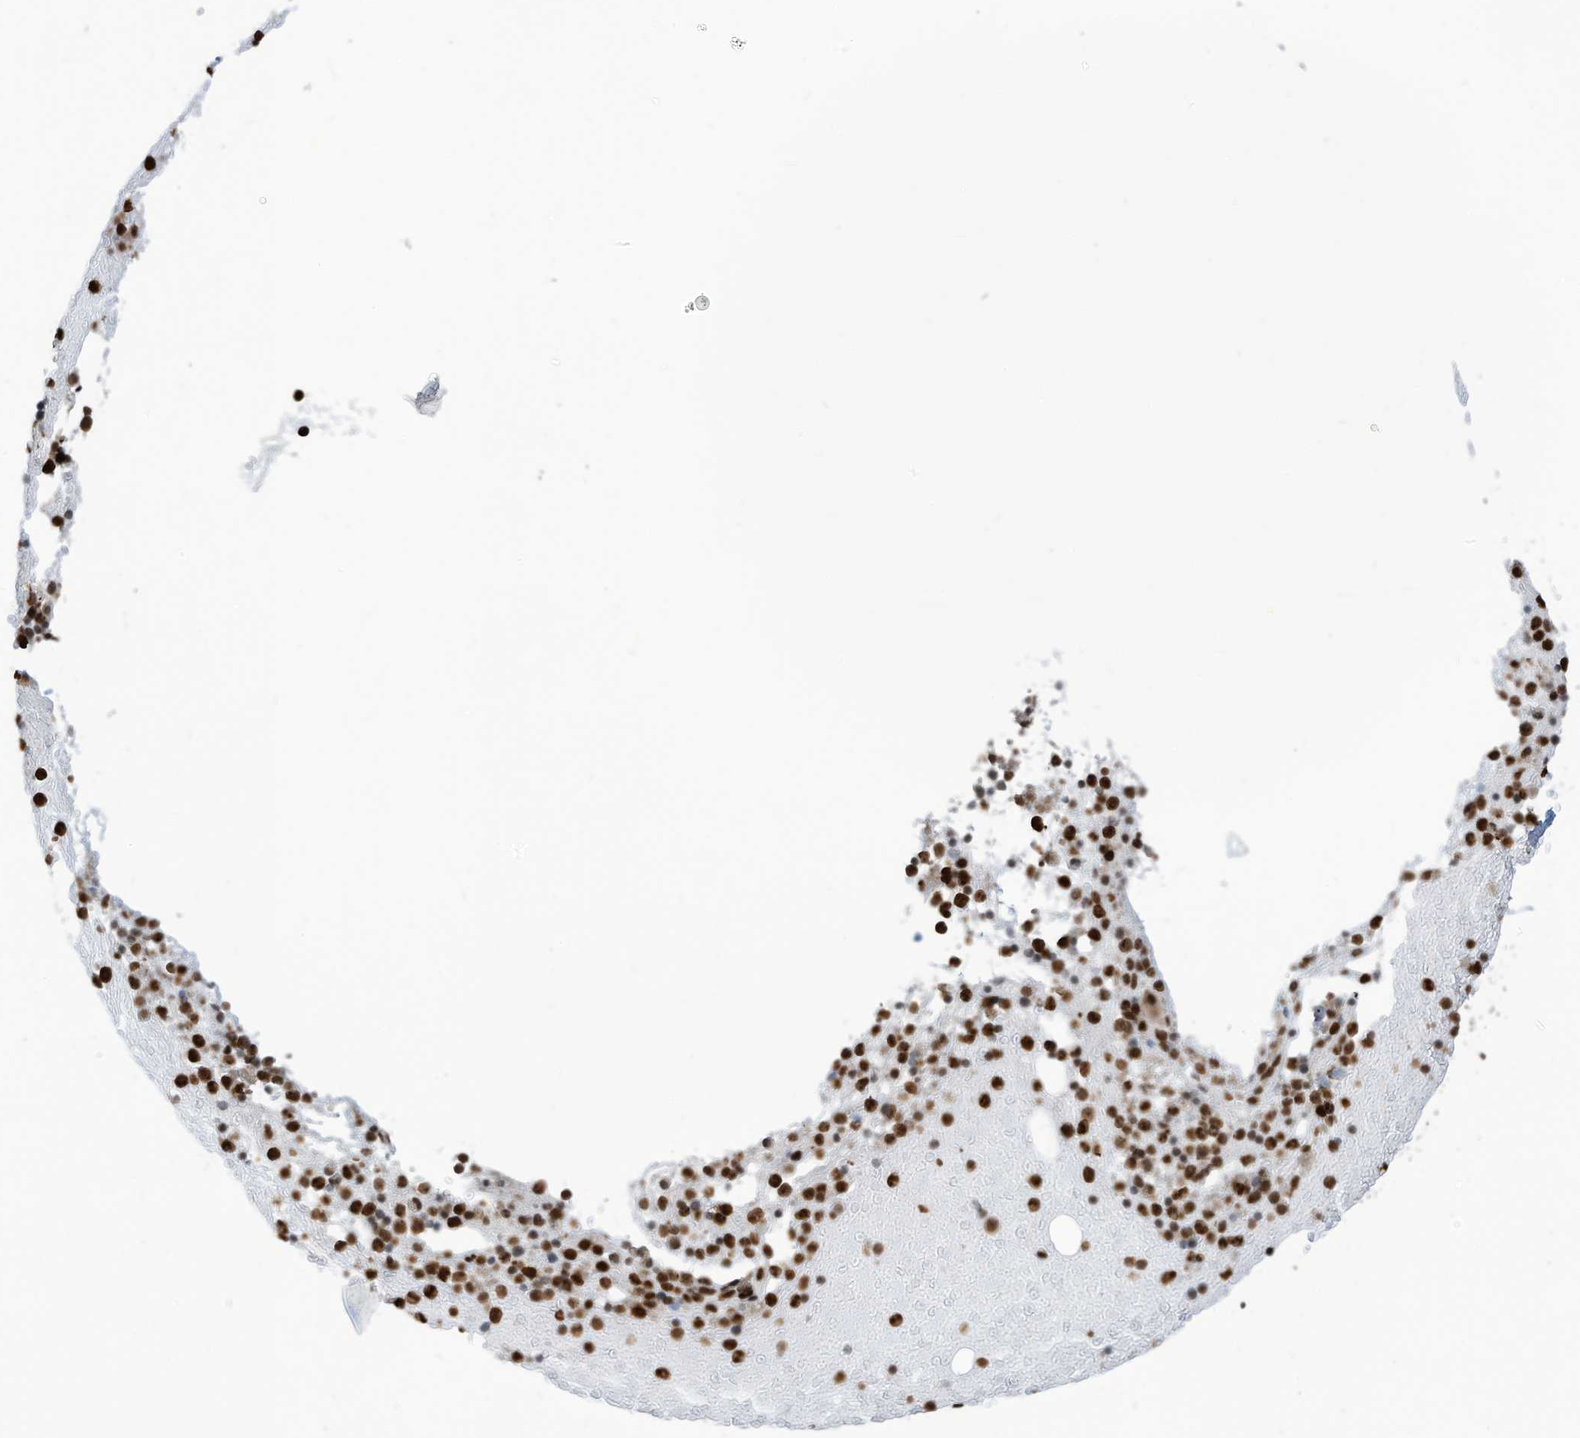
{"staining": {"intensity": "strong", "quantity": ">75%", "location": "nuclear"}, "tissue": "bone marrow", "cell_type": "Hematopoietic cells", "image_type": "normal", "snomed": [{"axis": "morphology", "description": "Normal tissue, NOS"}, {"axis": "topography", "description": "Bone marrow"}], "caption": "Bone marrow stained with immunohistochemistry displays strong nuclear staining in about >75% of hematopoietic cells.", "gene": "LBH", "patient": {"sex": "male", "age": 47}}